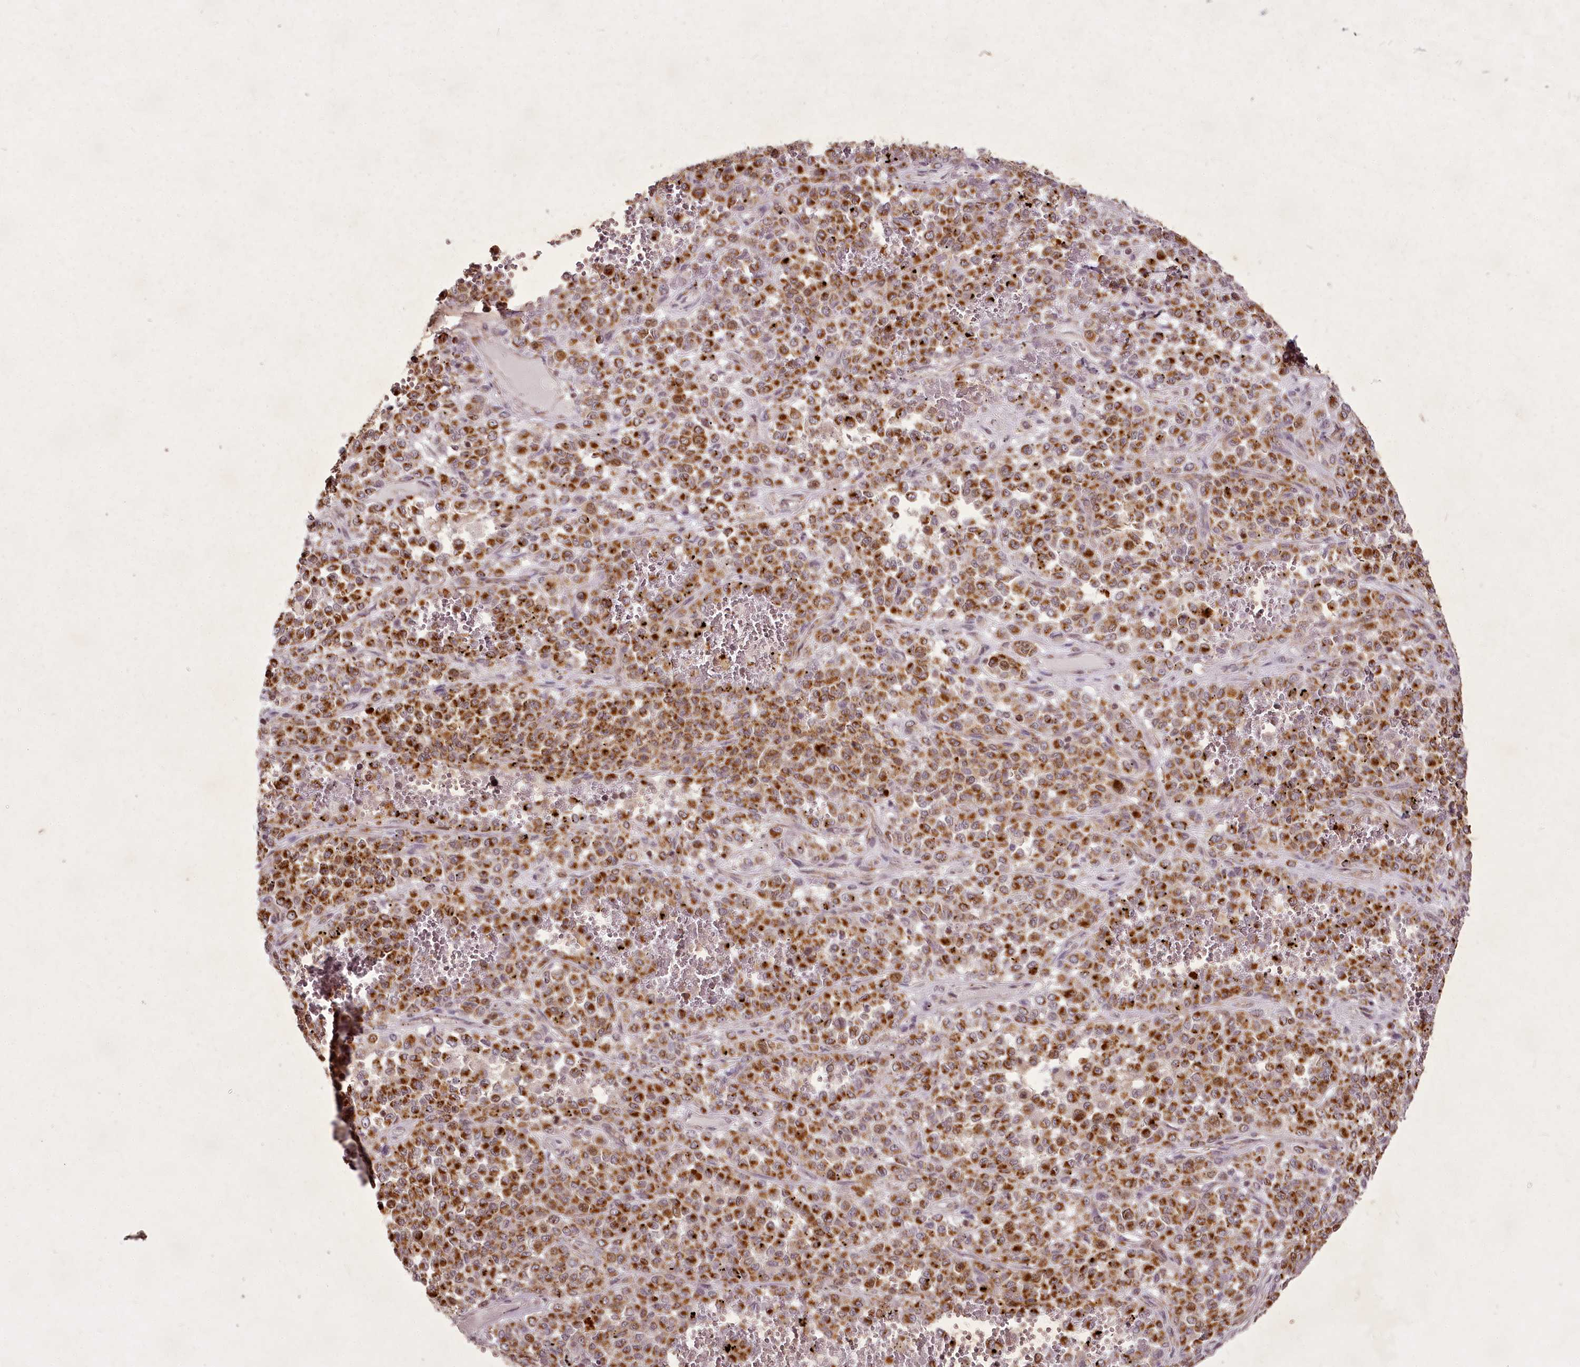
{"staining": {"intensity": "strong", "quantity": ">75%", "location": "cytoplasmic/membranous"}, "tissue": "melanoma", "cell_type": "Tumor cells", "image_type": "cancer", "snomed": [{"axis": "morphology", "description": "Malignant melanoma, Metastatic site"}, {"axis": "topography", "description": "Pancreas"}], "caption": "A micrograph of human melanoma stained for a protein displays strong cytoplasmic/membranous brown staining in tumor cells. (DAB (3,3'-diaminobenzidine) IHC, brown staining for protein, blue staining for nuclei).", "gene": "CHCHD2", "patient": {"sex": "female", "age": 30}}